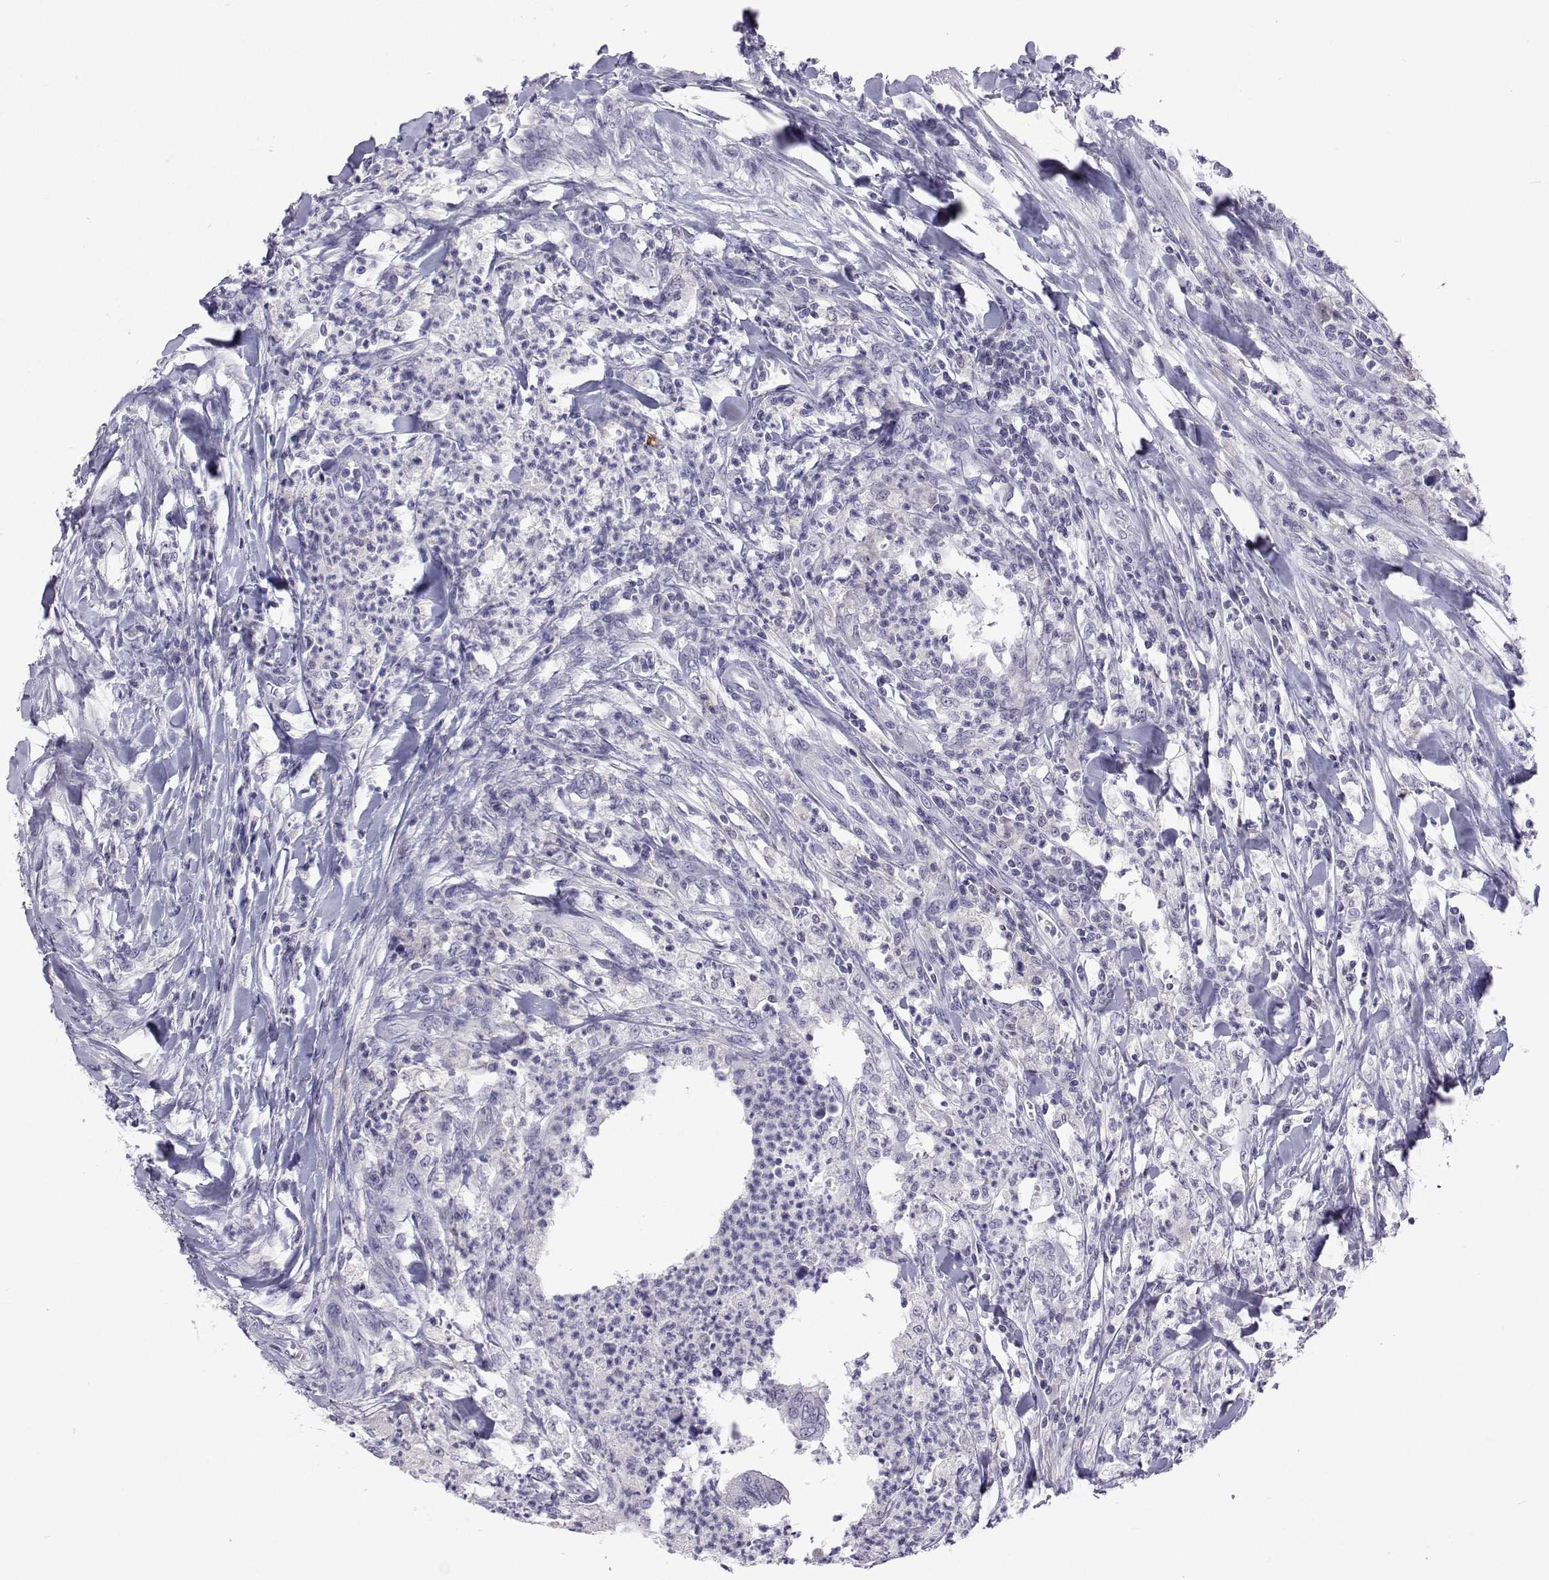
{"staining": {"intensity": "negative", "quantity": "none", "location": "none"}, "tissue": "colorectal cancer", "cell_type": "Tumor cells", "image_type": "cancer", "snomed": [{"axis": "morphology", "description": "Adenocarcinoma, NOS"}, {"axis": "topography", "description": "Colon"}], "caption": "An immunohistochemistry histopathology image of adenocarcinoma (colorectal) is shown. There is no staining in tumor cells of adenocarcinoma (colorectal).", "gene": "GALM", "patient": {"sex": "female", "age": 67}}